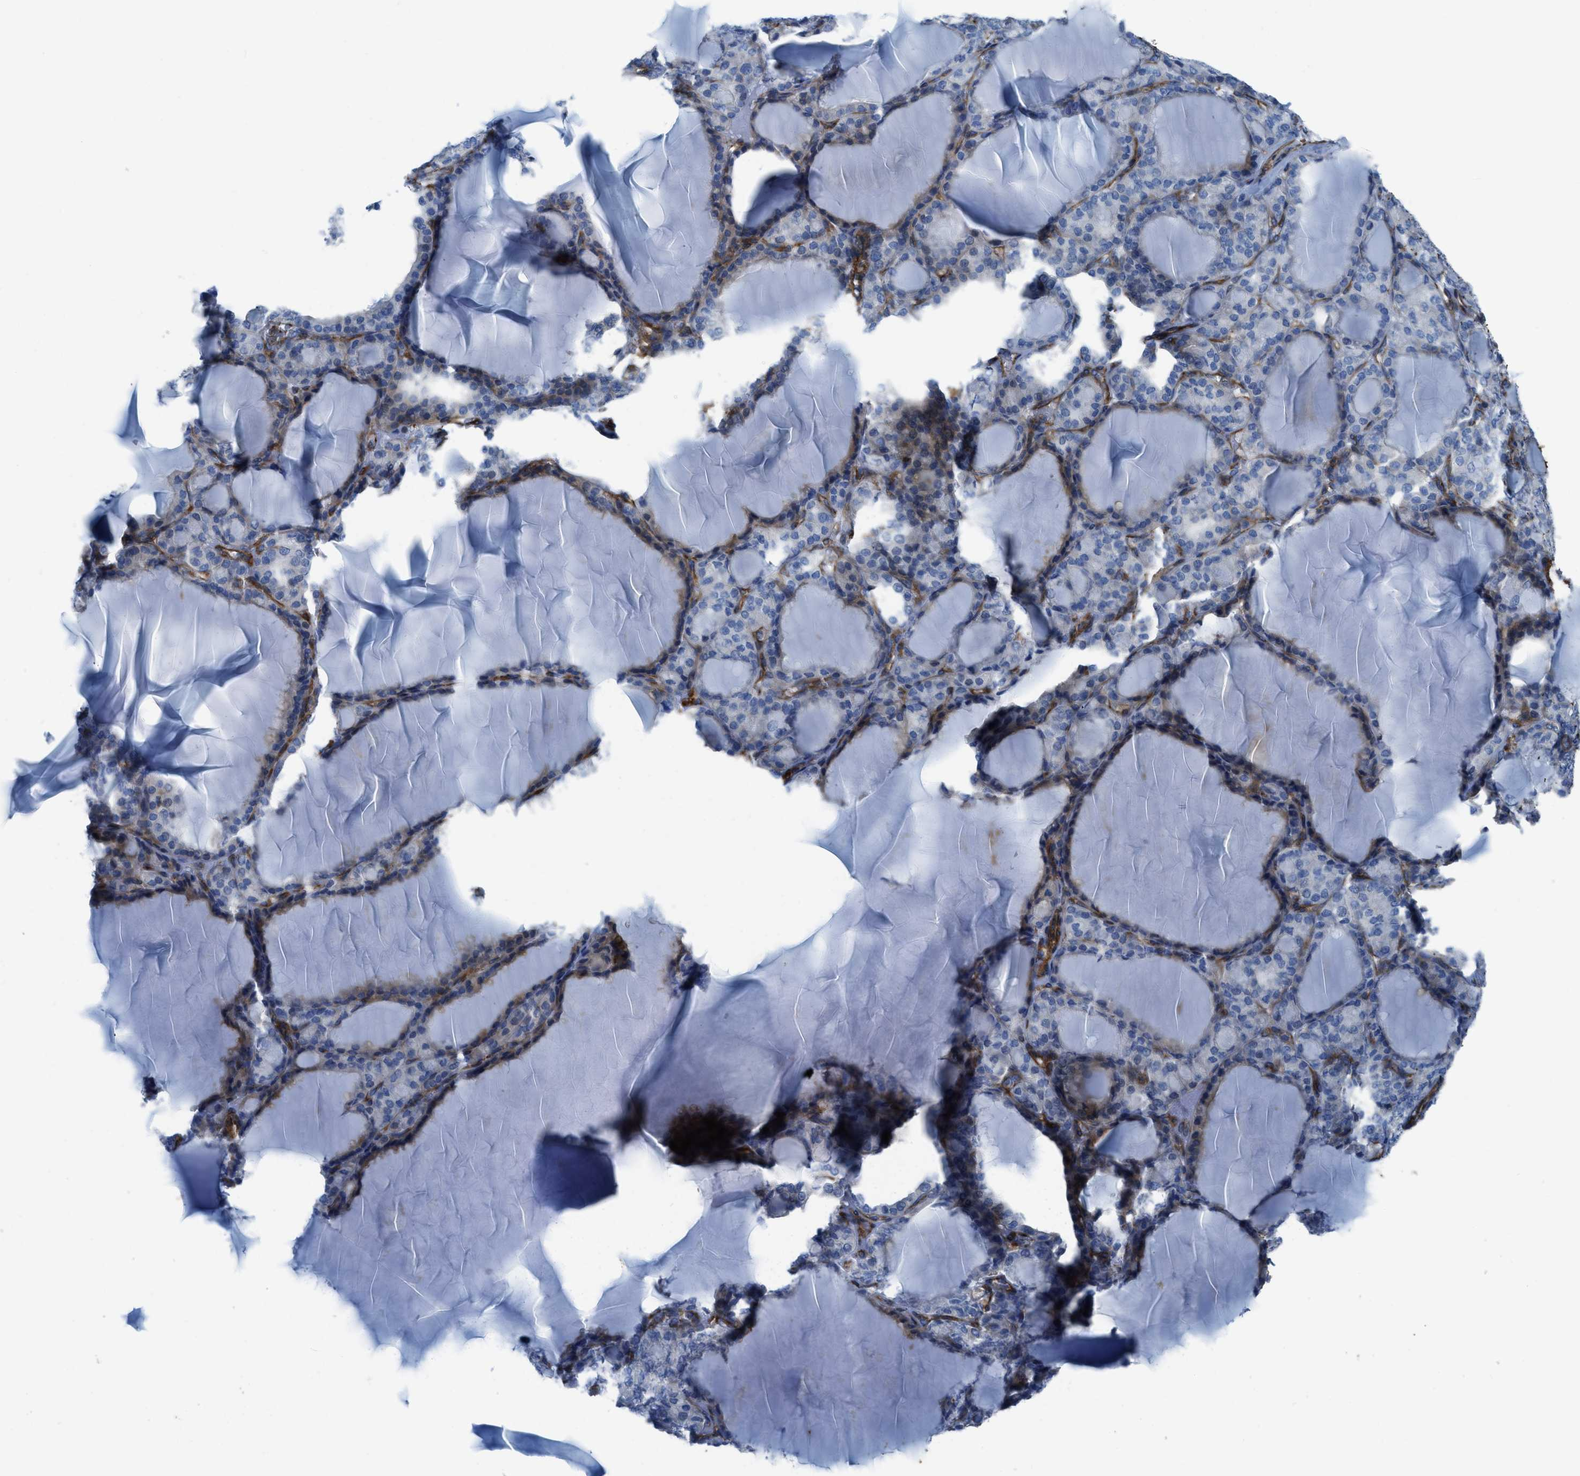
{"staining": {"intensity": "weak", "quantity": "<25%", "location": "cytoplasmic/membranous"}, "tissue": "thyroid gland", "cell_type": "Glandular cells", "image_type": "normal", "snomed": [{"axis": "morphology", "description": "Normal tissue, NOS"}, {"axis": "topography", "description": "Thyroid gland"}], "caption": "A high-resolution photomicrograph shows immunohistochemistry staining of unremarkable thyroid gland, which demonstrates no significant expression in glandular cells. (Brightfield microscopy of DAB immunohistochemistry at high magnification).", "gene": "KCNH7", "patient": {"sex": "female", "age": 28}}